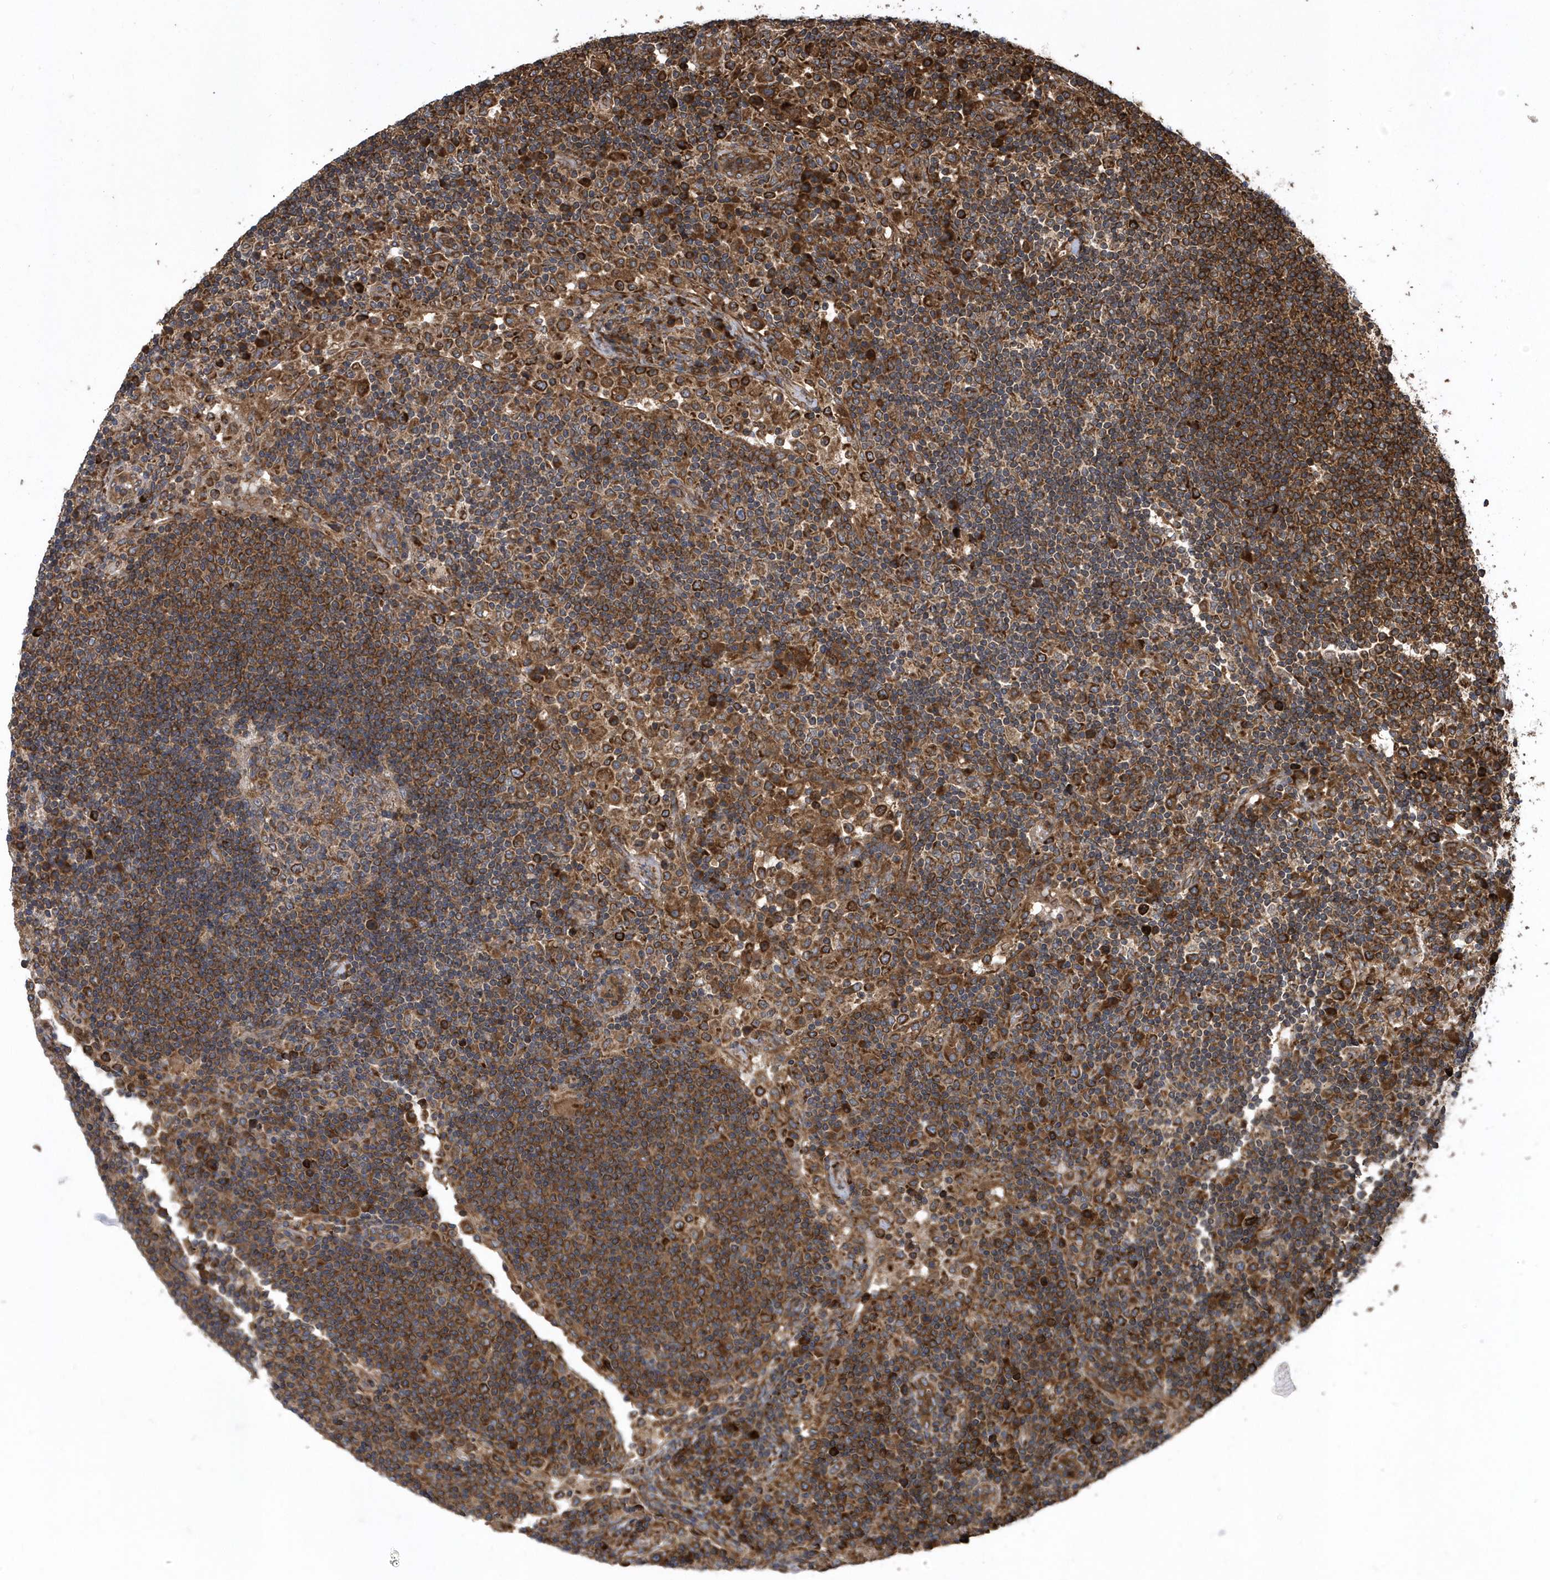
{"staining": {"intensity": "strong", "quantity": "<25%", "location": "cytoplasmic/membranous"}, "tissue": "lymph node", "cell_type": "Germinal center cells", "image_type": "normal", "snomed": [{"axis": "morphology", "description": "Normal tissue, NOS"}, {"axis": "topography", "description": "Lymph node"}], "caption": "The histopathology image shows a brown stain indicating the presence of a protein in the cytoplasmic/membranous of germinal center cells in lymph node.", "gene": "WASHC5", "patient": {"sex": "female", "age": 53}}